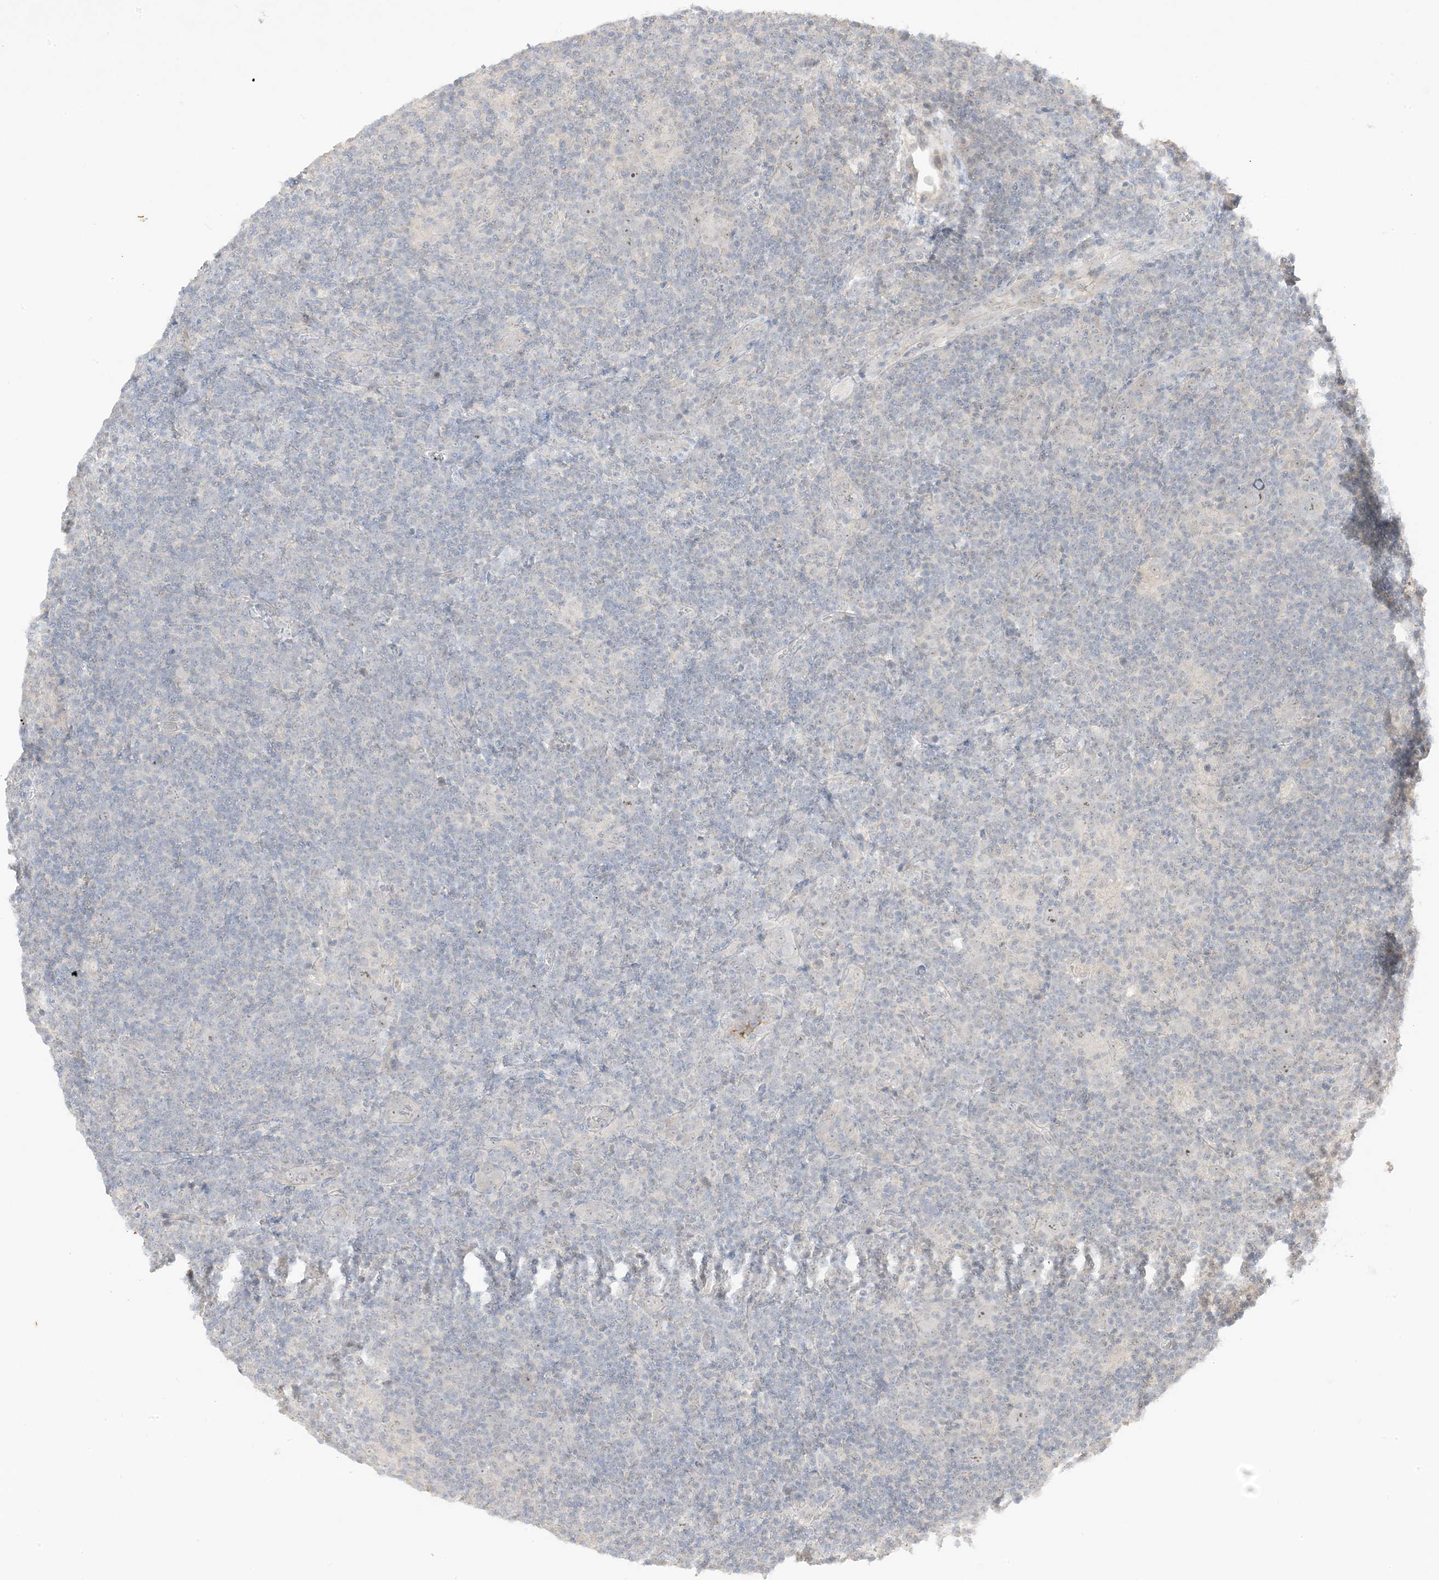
{"staining": {"intensity": "negative", "quantity": "none", "location": "none"}, "tissue": "lymphoma", "cell_type": "Tumor cells", "image_type": "cancer", "snomed": [{"axis": "morphology", "description": "Hodgkin's disease, NOS"}, {"axis": "topography", "description": "Lymph node"}], "caption": "Tumor cells show no significant positivity in lymphoma. The staining was performed using DAB (3,3'-diaminobenzidine) to visualize the protein expression in brown, while the nuclei were stained in blue with hematoxylin (Magnification: 20x).", "gene": "ETAA1", "patient": {"sex": "female", "age": 57}}